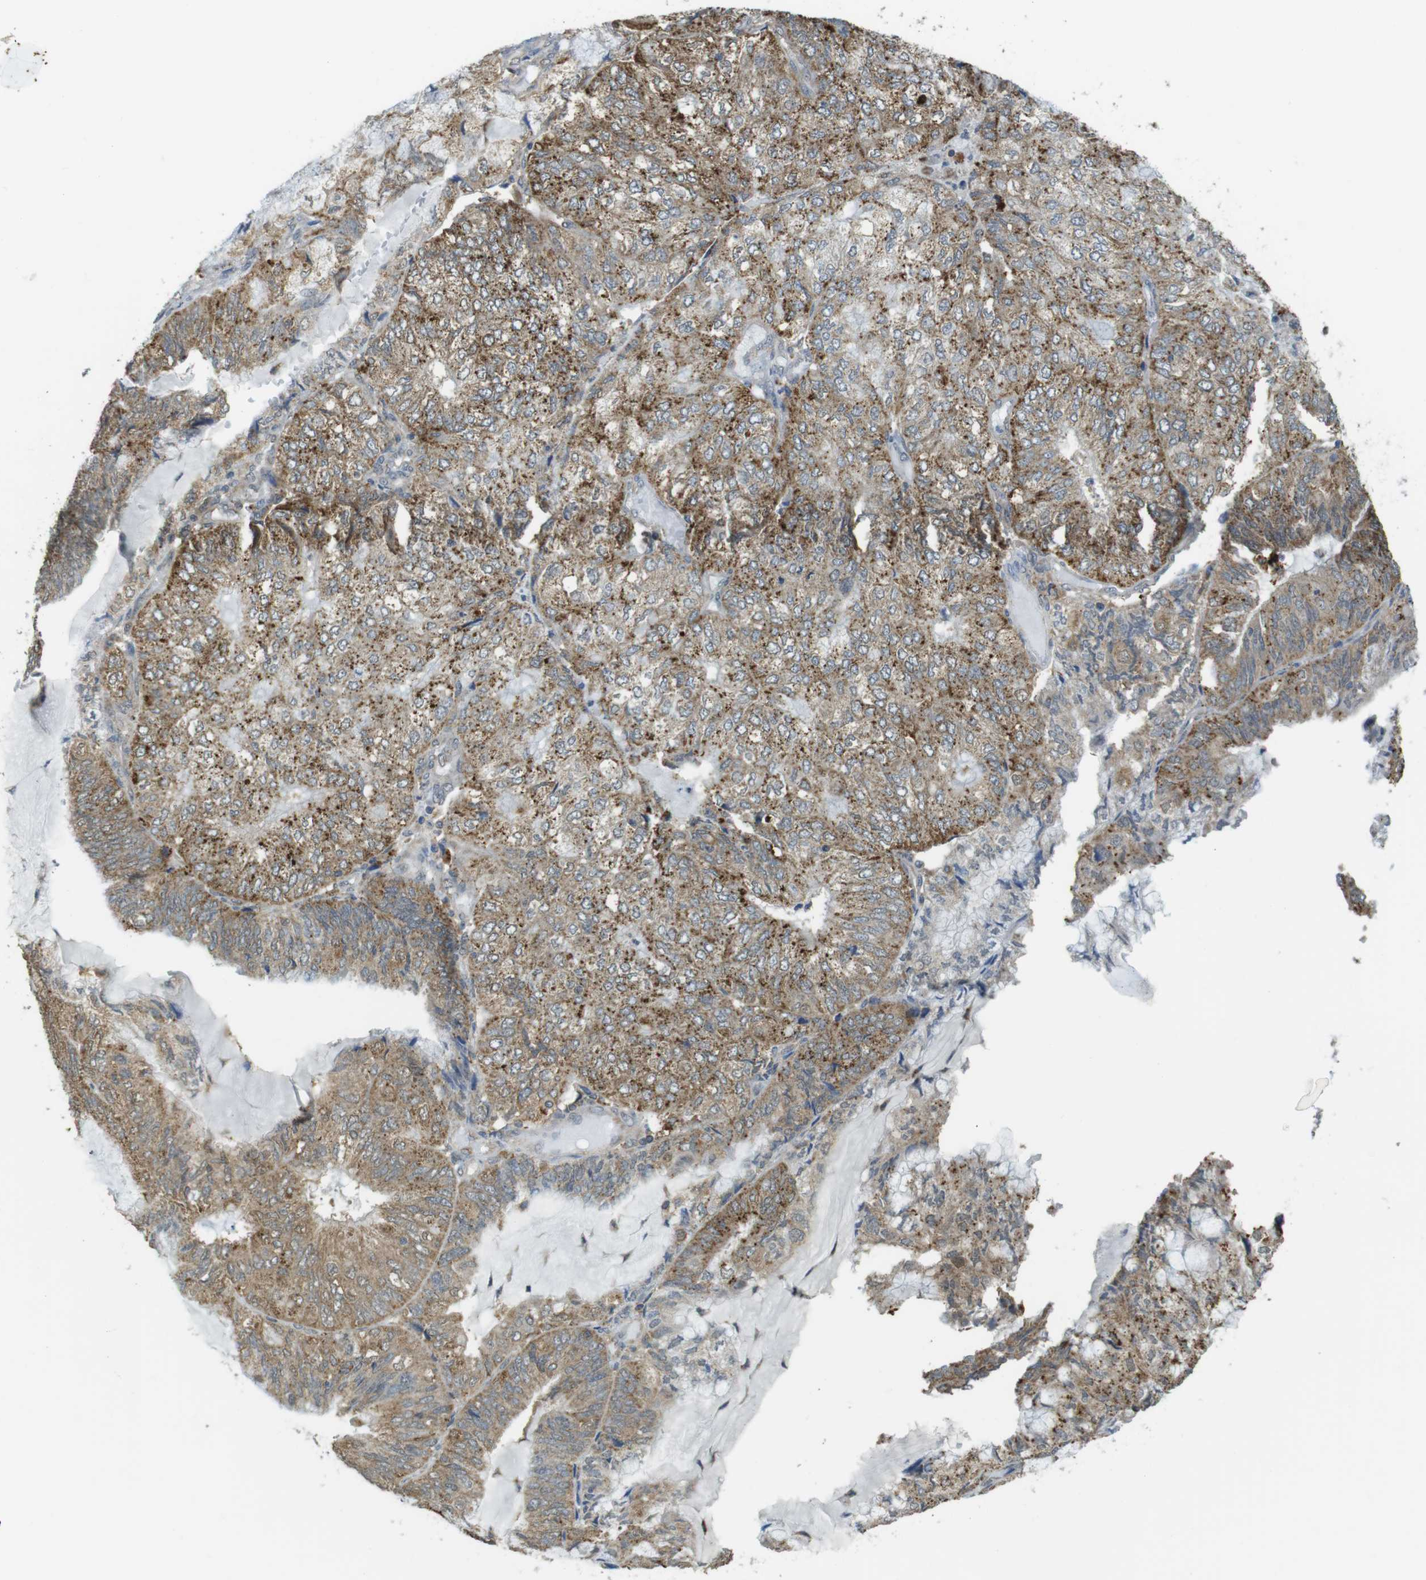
{"staining": {"intensity": "moderate", "quantity": ">75%", "location": "cytoplasmic/membranous"}, "tissue": "endometrial cancer", "cell_type": "Tumor cells", "image_type": "cancer", "snomed": [{"axis": "morphology", "description": "Adenocarcinoma, NOS"}, {"axis": "topography", "description": "Endometrium"}], "caption": "Immunohistochemical staining of endometrial adenocarcinoma exhibits medium levels of moderate cytoplasmic/membranous expression in approximately >75% of tumor cells. (IHC, brightfield microscopy, high magnification).", "gene": "BRI3BP", "patient": {"sex": "female", "age": 81}}